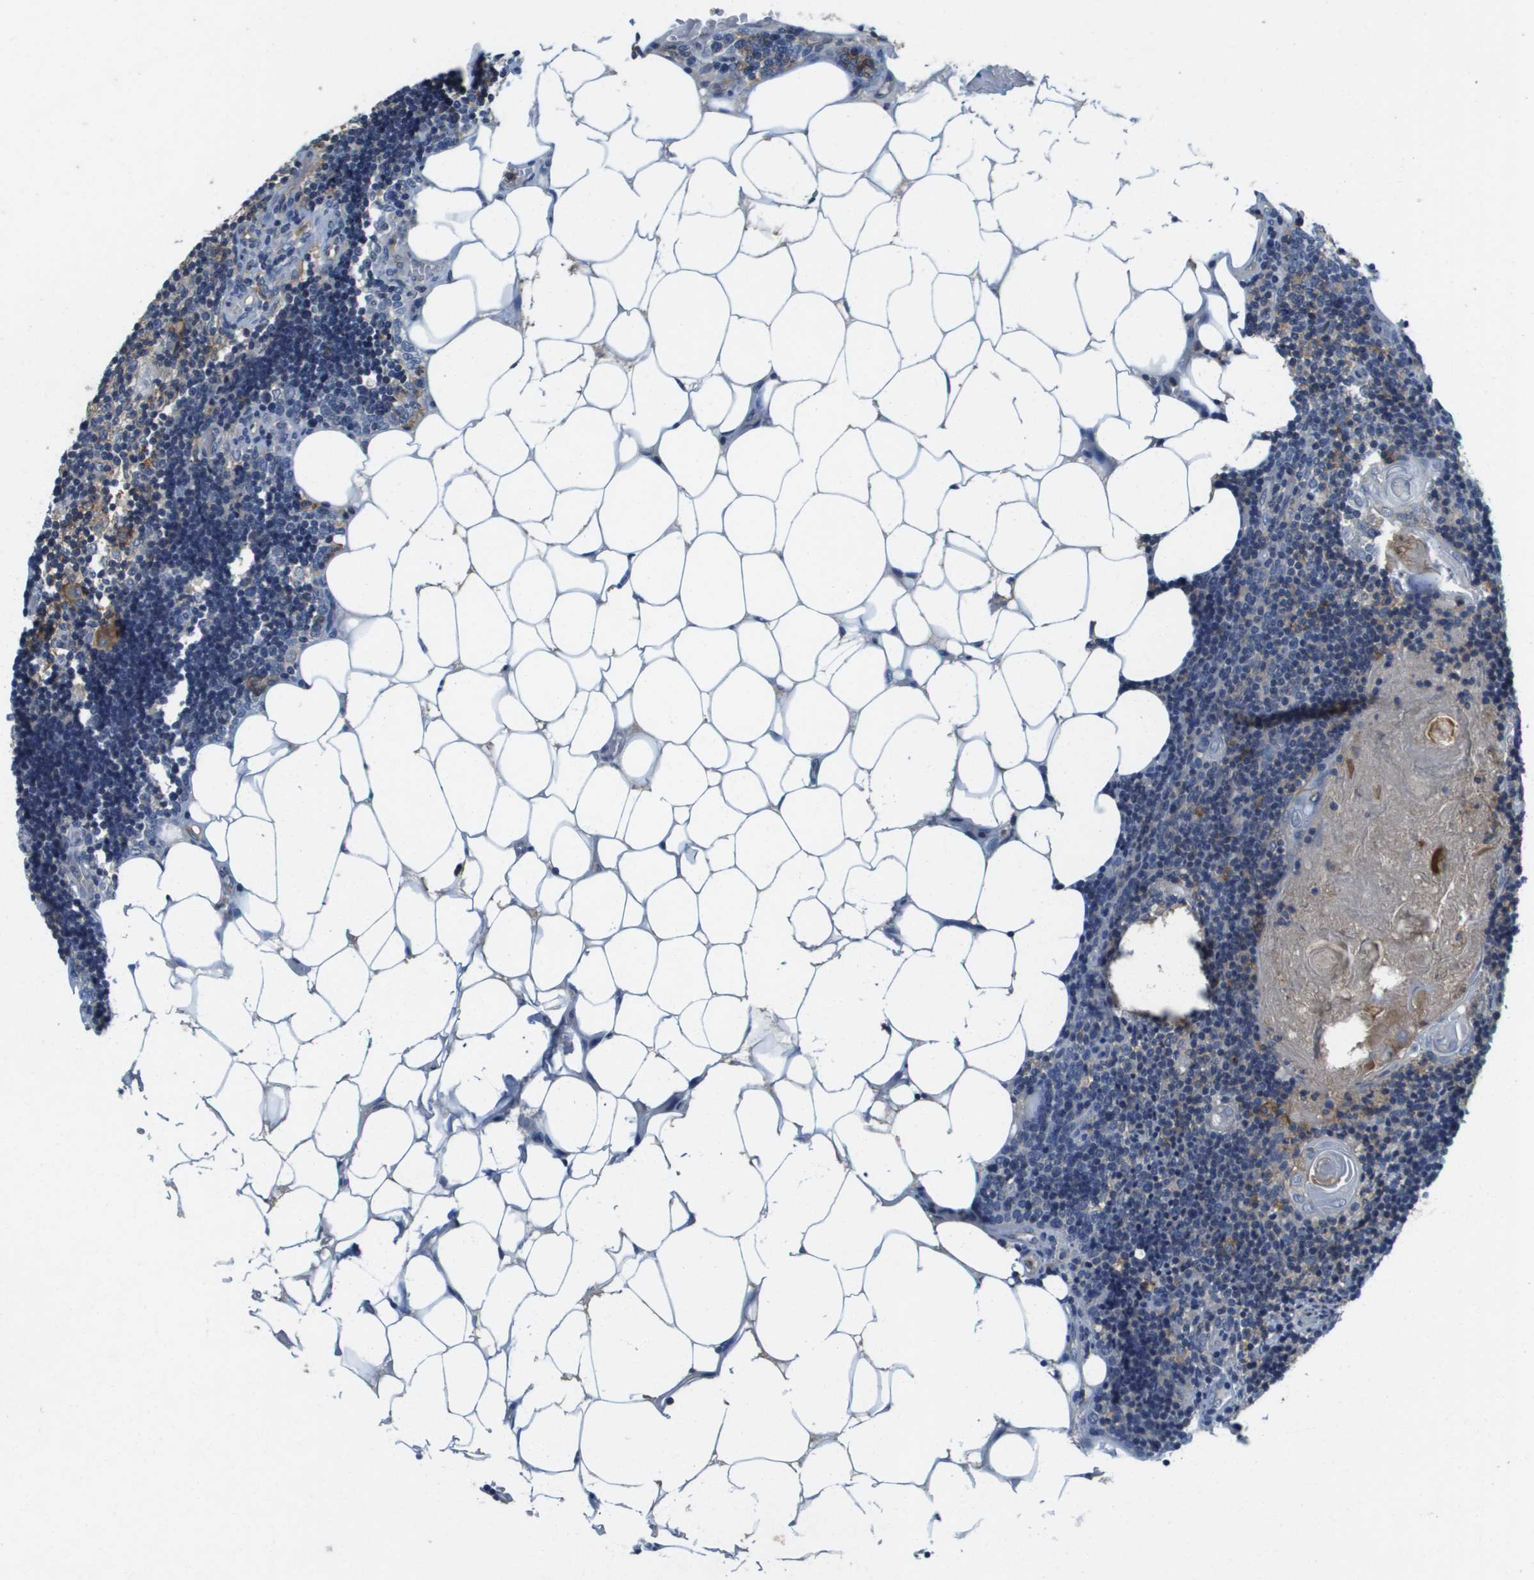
{"staining": {"intensity": "negative", "quantity": "none", "location": "none"}, "tissue": "lymph node", "cell_type": "Germinal center cells", "image_type": "normal", "snomed": [{"axis": "morphology", "description": "Normal tissue, NOS"}, {"axis": "topography", "description": "Lymph node"}], "caption": "The histopathology image displays no staining of germinal center cells in unremarkable lymph node. The staining is performed using DAB (3,3'-diaminobenzidine) brown chromogen with nuclei counter-stained in using hematoxylin.", "gene": "SLC16A3", "patient": {"sex": "male", "age": 33}}